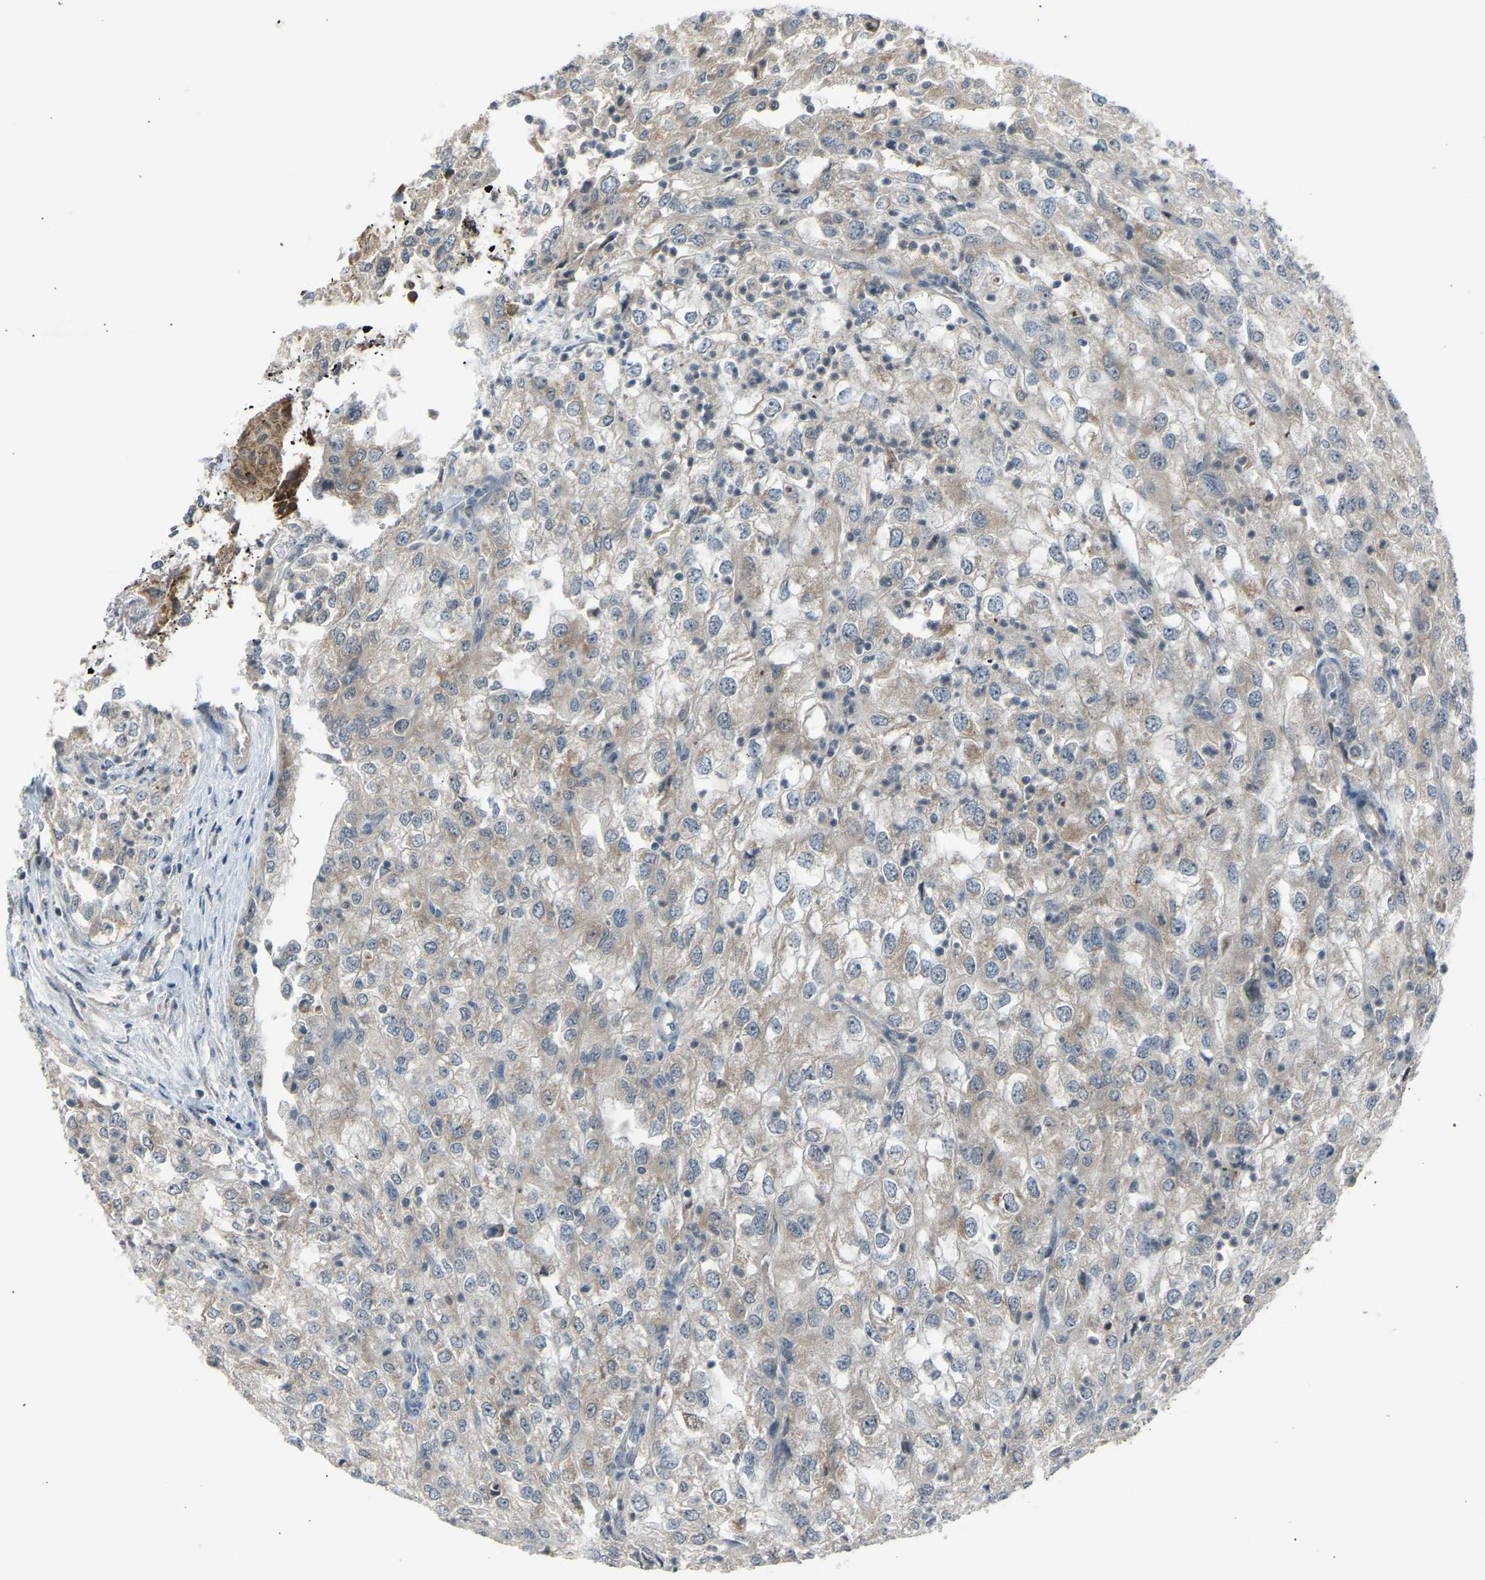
{"staining": {"intensity": "weak", "quantity": "25%-75%", "location": "cytoplasmic/membranous"}, "tissue": "renal cancer", "cell_type": "Tumor cells", "image_type": "cancer", "snomed": [{"axis": "morphology", "description": "Adenocarcinoma, NOS"}, {"axis": "topography", "description": "Kidney"}], "caption": "Adenocarcinoma (renal) stained with IHC demonstrates weak cytoplasmic/membranous staining in approximately 25%-75% of tumor cells.", "gene": "SLIRP", "patient": {"sex": "female", "age": 54}}